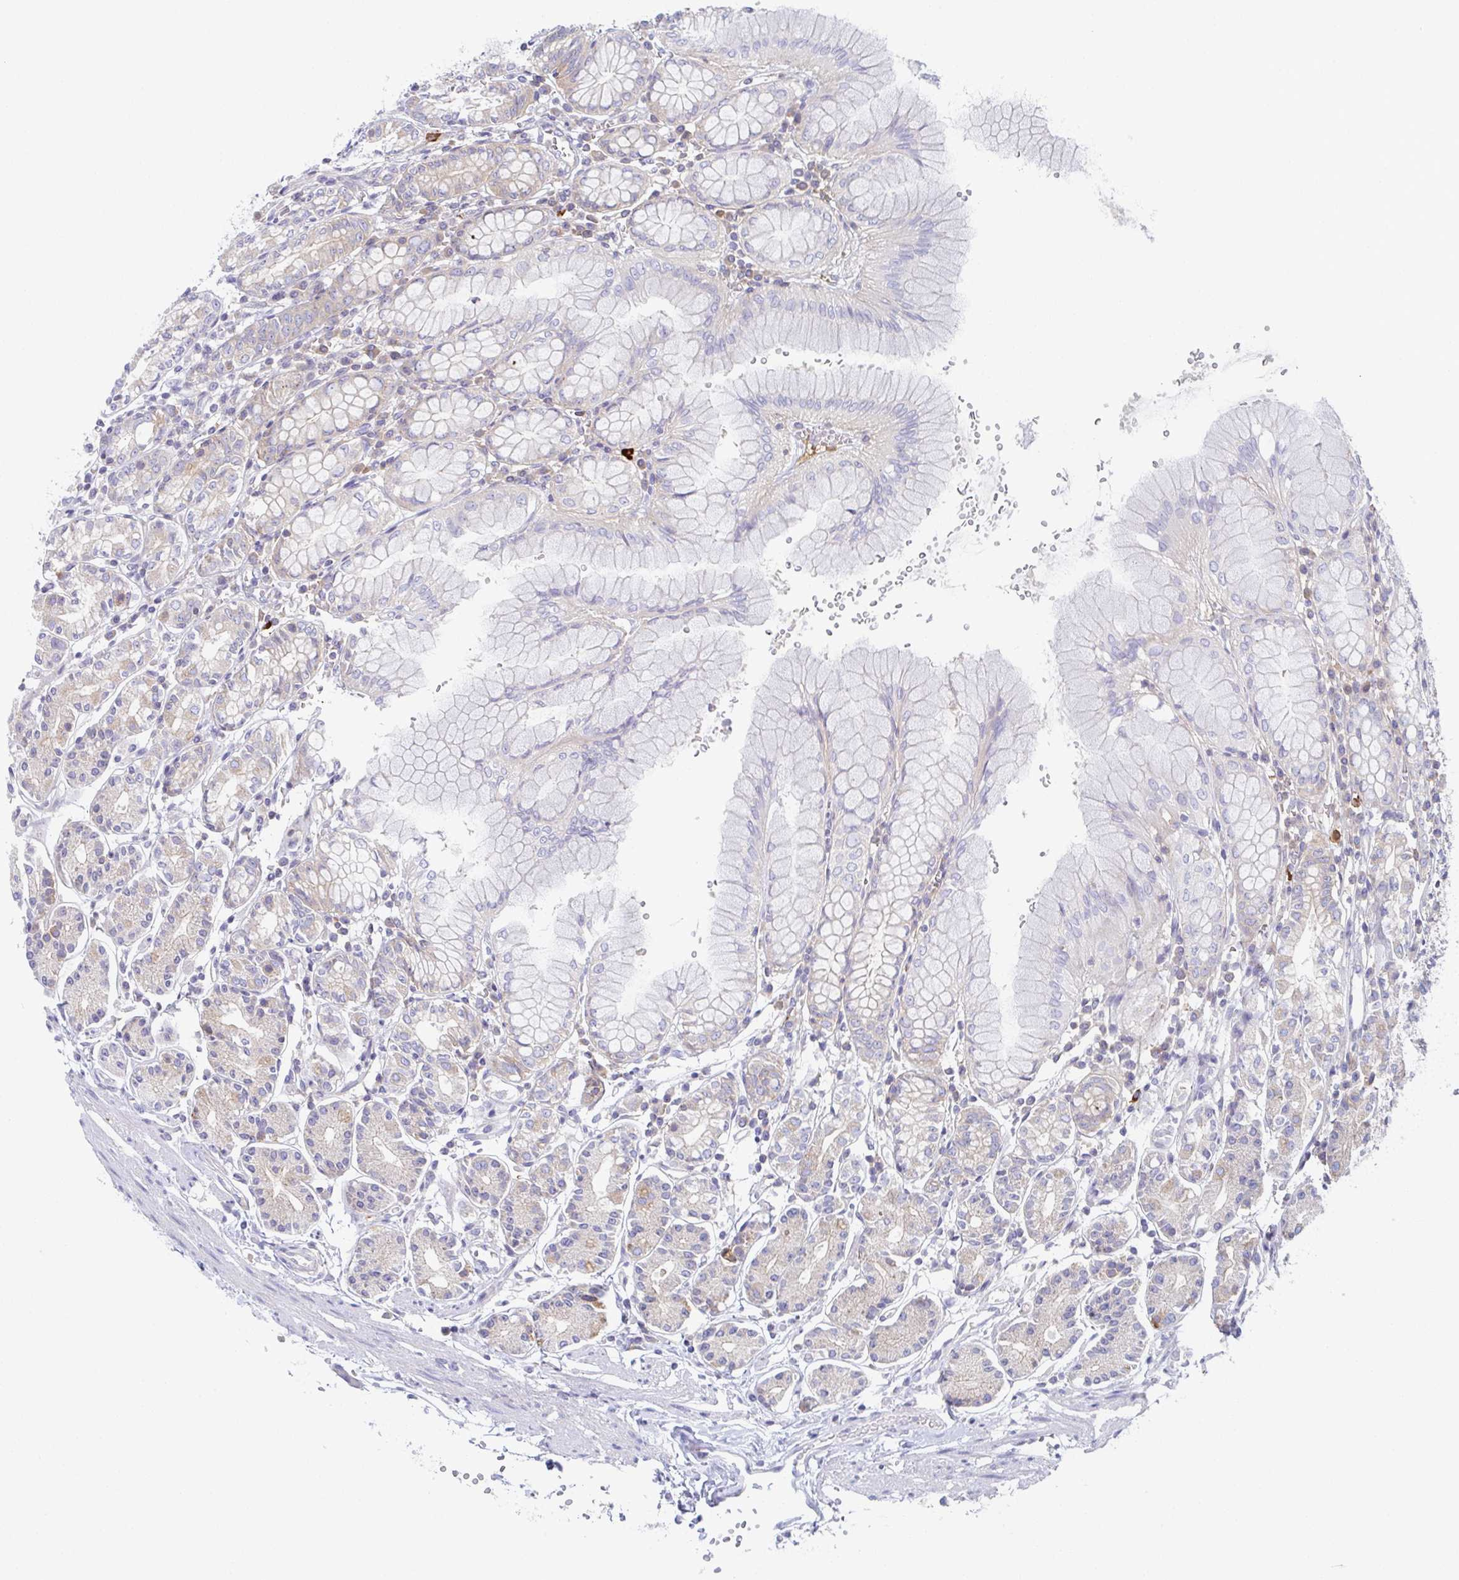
{"staining": {"intensity": "moderate", "quantity": "<25%", "location": "cytoplasmic/membranous"}, "tissue": "stomach", "cell_type": "Glandular cells", "image_type": "normal", "snomed": [{"axis": "morphology", "description": "Normal tissue, NOS"}, {"axis": "topography", "description": "Stomach"}], "caption": "Immunohistochemistry image of benign stomach: human stomach stained using IHC shows low levels of moderate protein expression localized specifically in the cytoplasmic/membranous of glandular cells, appearing as a cytoplasmic/membranous brown color.", "gene": "AMPD2", "patient": {"sex": "female", "age": 62}}